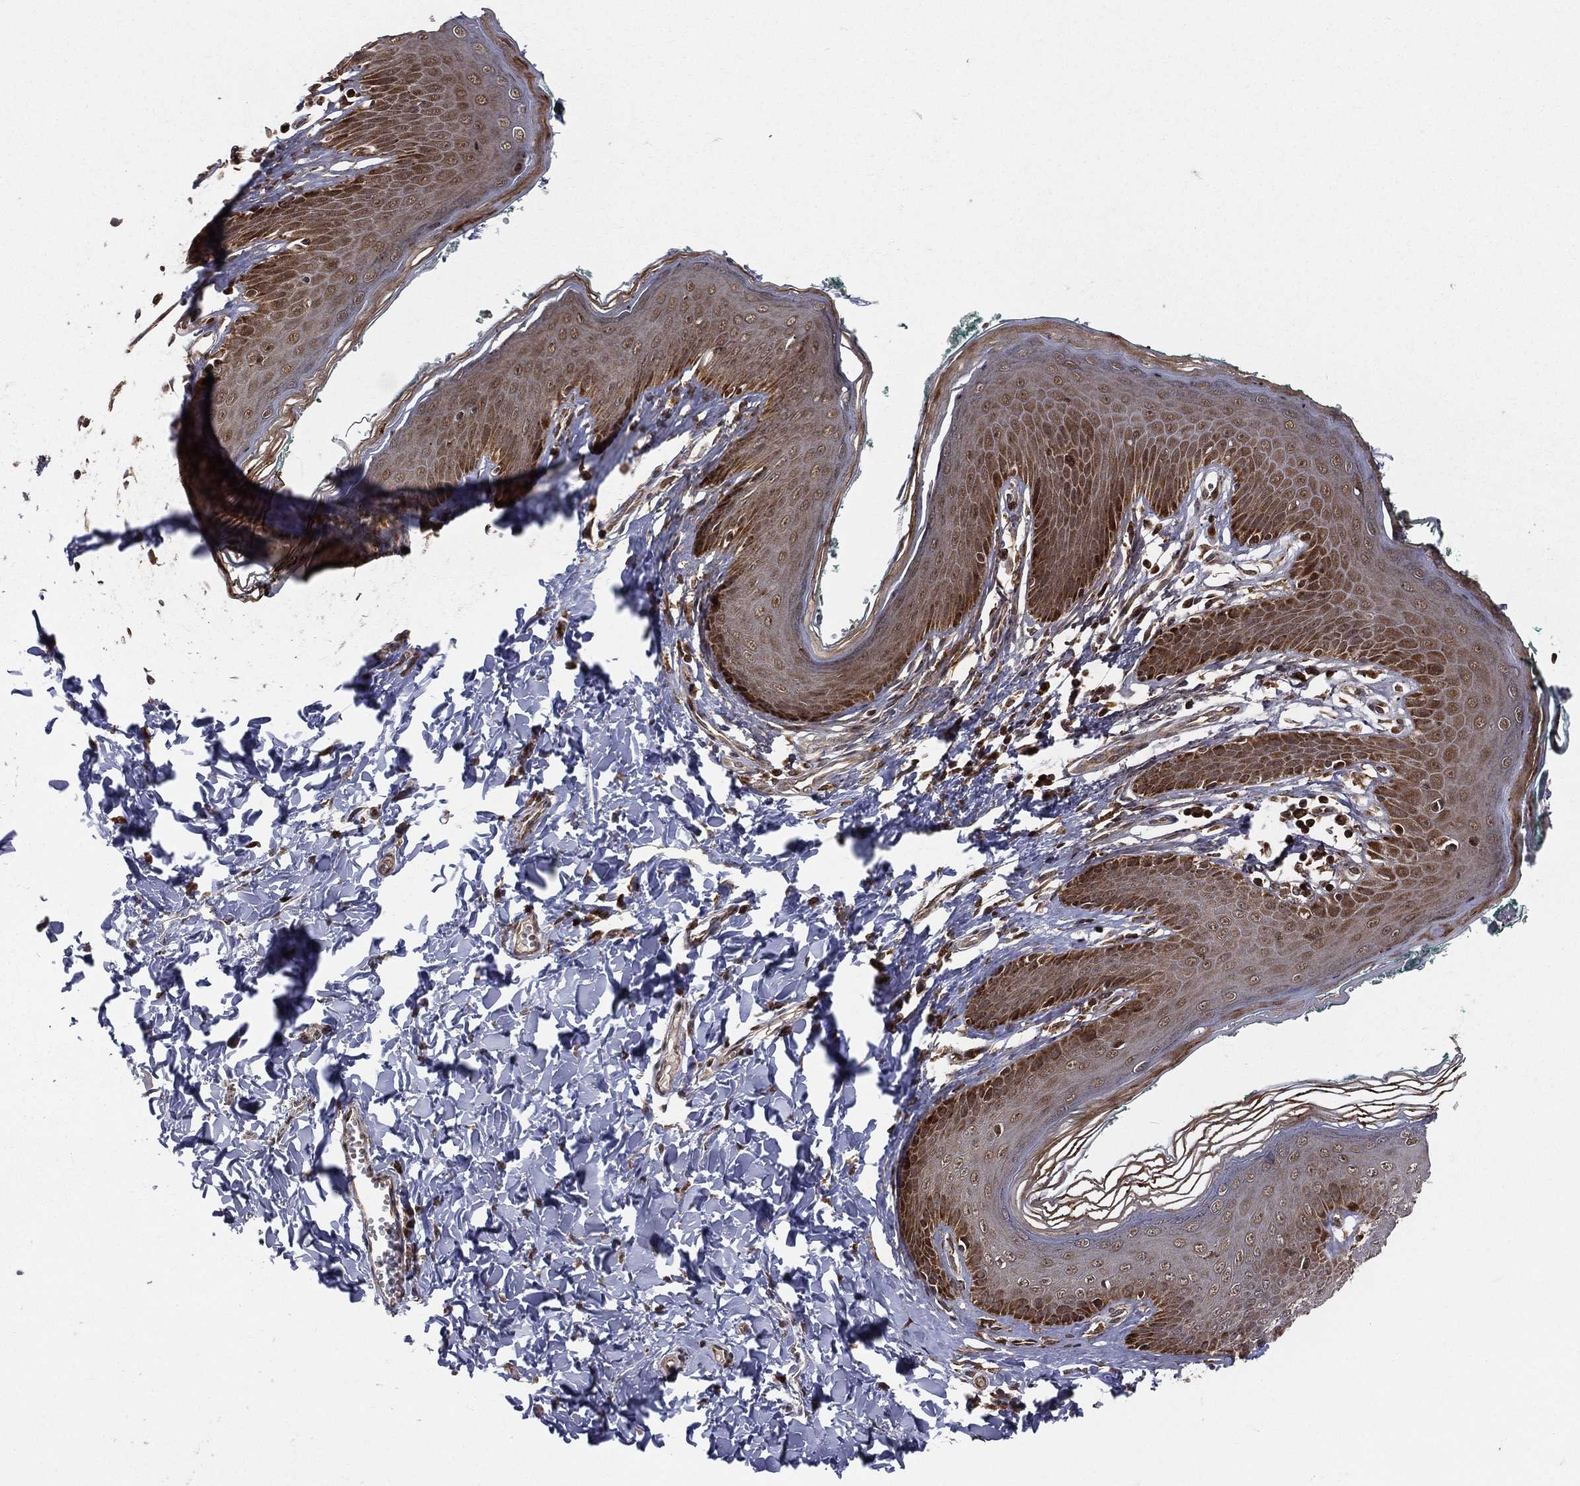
{"staining": {"intensity": "strong", "quantity": "25%-75%", "location": "cytoplasmic/membranous"}, "tissue": "skin", "cell_type": "Epidermal cells", "image_type": "normal", "snomed": [{"axis": "morphology", "description": "Normal tissue, NOS"}, {"axis": "topography", "description": "Vulva"}], "caption": "Immunohistochemical staining of unremarkable skin reveals 25%-75% levels of strong cytoplasmic/membranous protein positivity in approximately 25%-75% of epidermal cells.", "gene": "MDM2", "patient": {"sex": "female", "age": 66}}